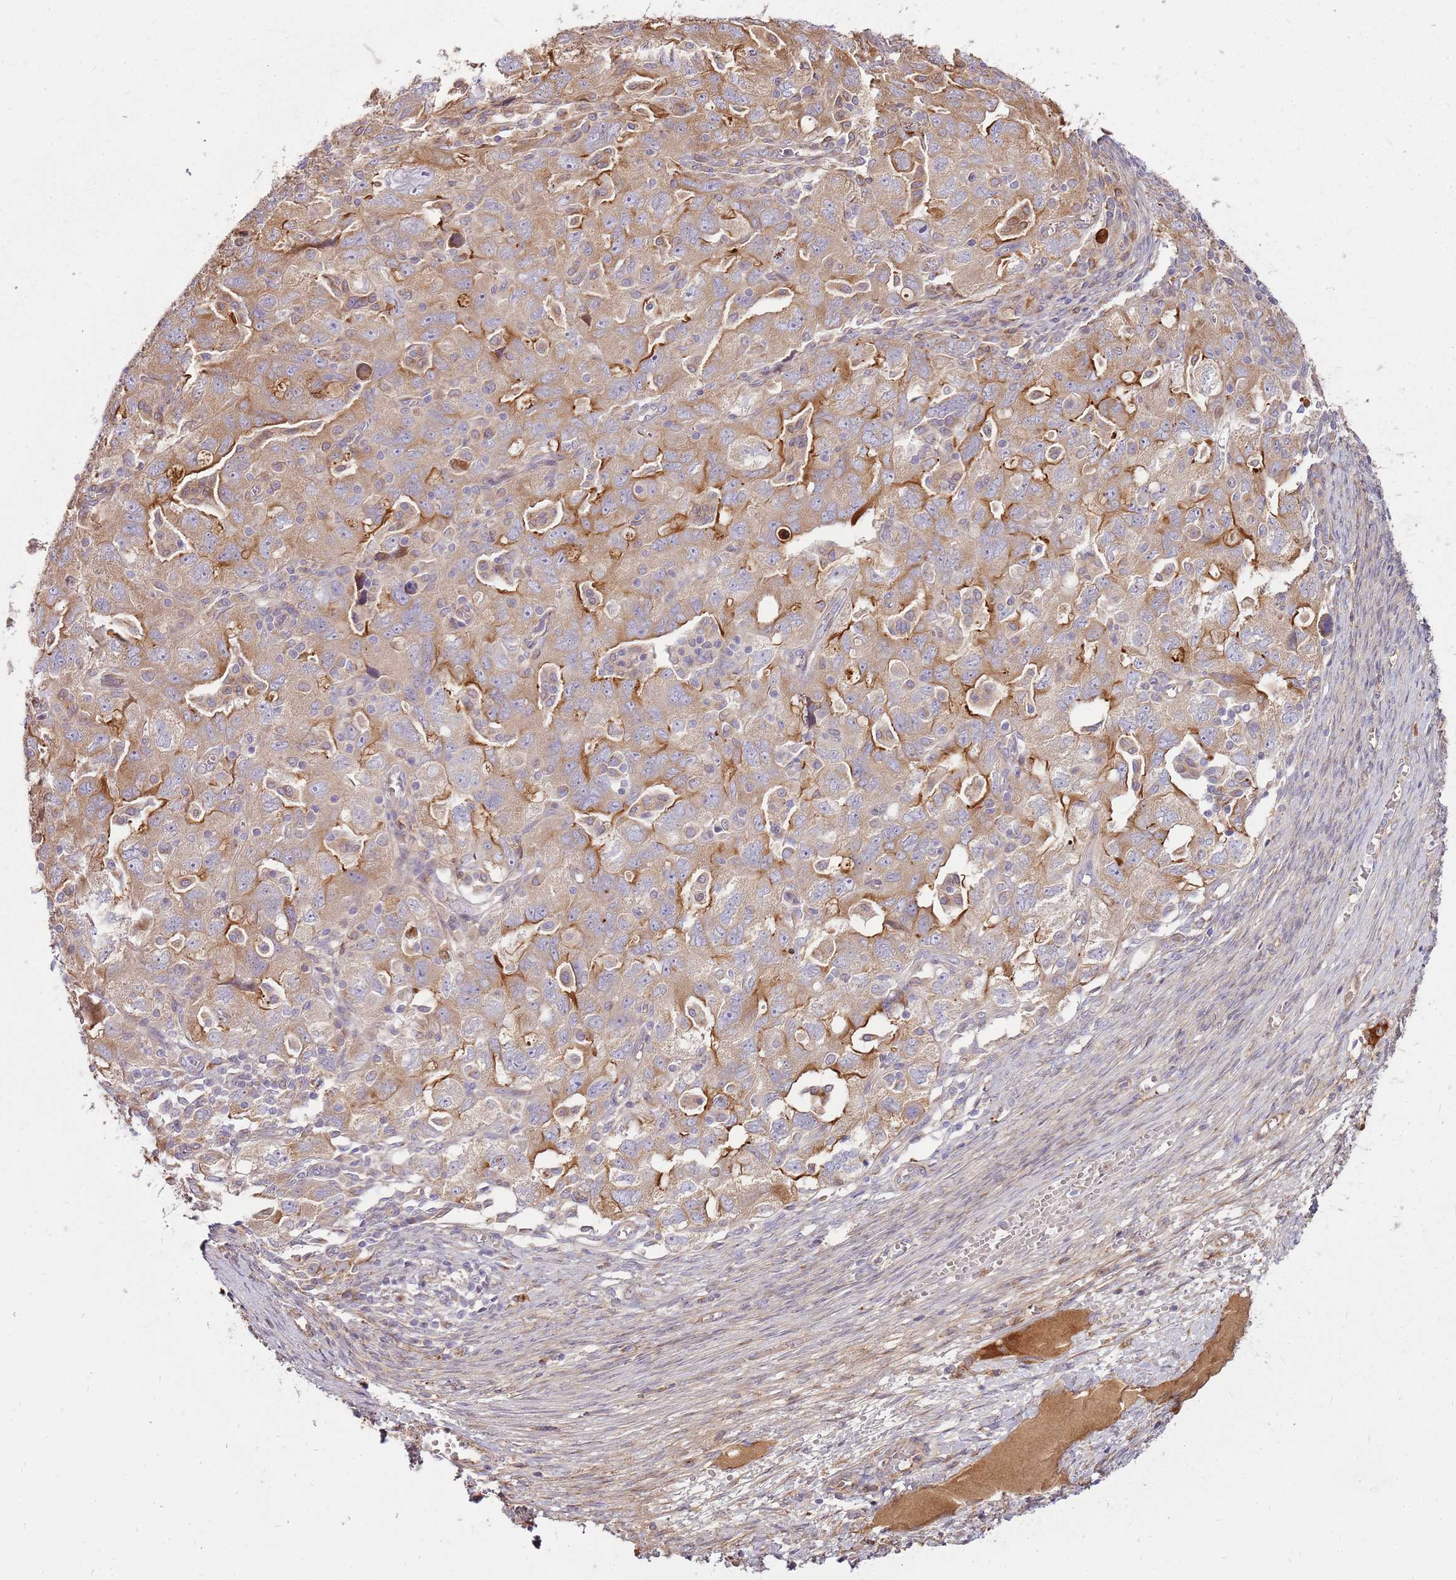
{"staining": {"intensity": "moderate", "quantity": ">75%", "location": "cytoplasmic/membranous"}, "tissue": "ovarian cancer", "cell_type": "Tumor cells", "image_type": "cancer", "snomed": [{"axis": "morphology", "description": "Carcinoma, NOS"}, {"axis": "morphology", "description": "Cystadenocarcinoma, serous, NOS"}, {"axis": "topography", "description": "Ovary"}], "caption": "IHC image of ovarian cancer (serous cystadenocarcinoma) stained for a protein (brown), which shows medium levels of moderate cytoplasmic/membranous staining in about >75% of tumor cells.", "gene": "EMC1", "patient": {"sex": "female", "age": 69}}